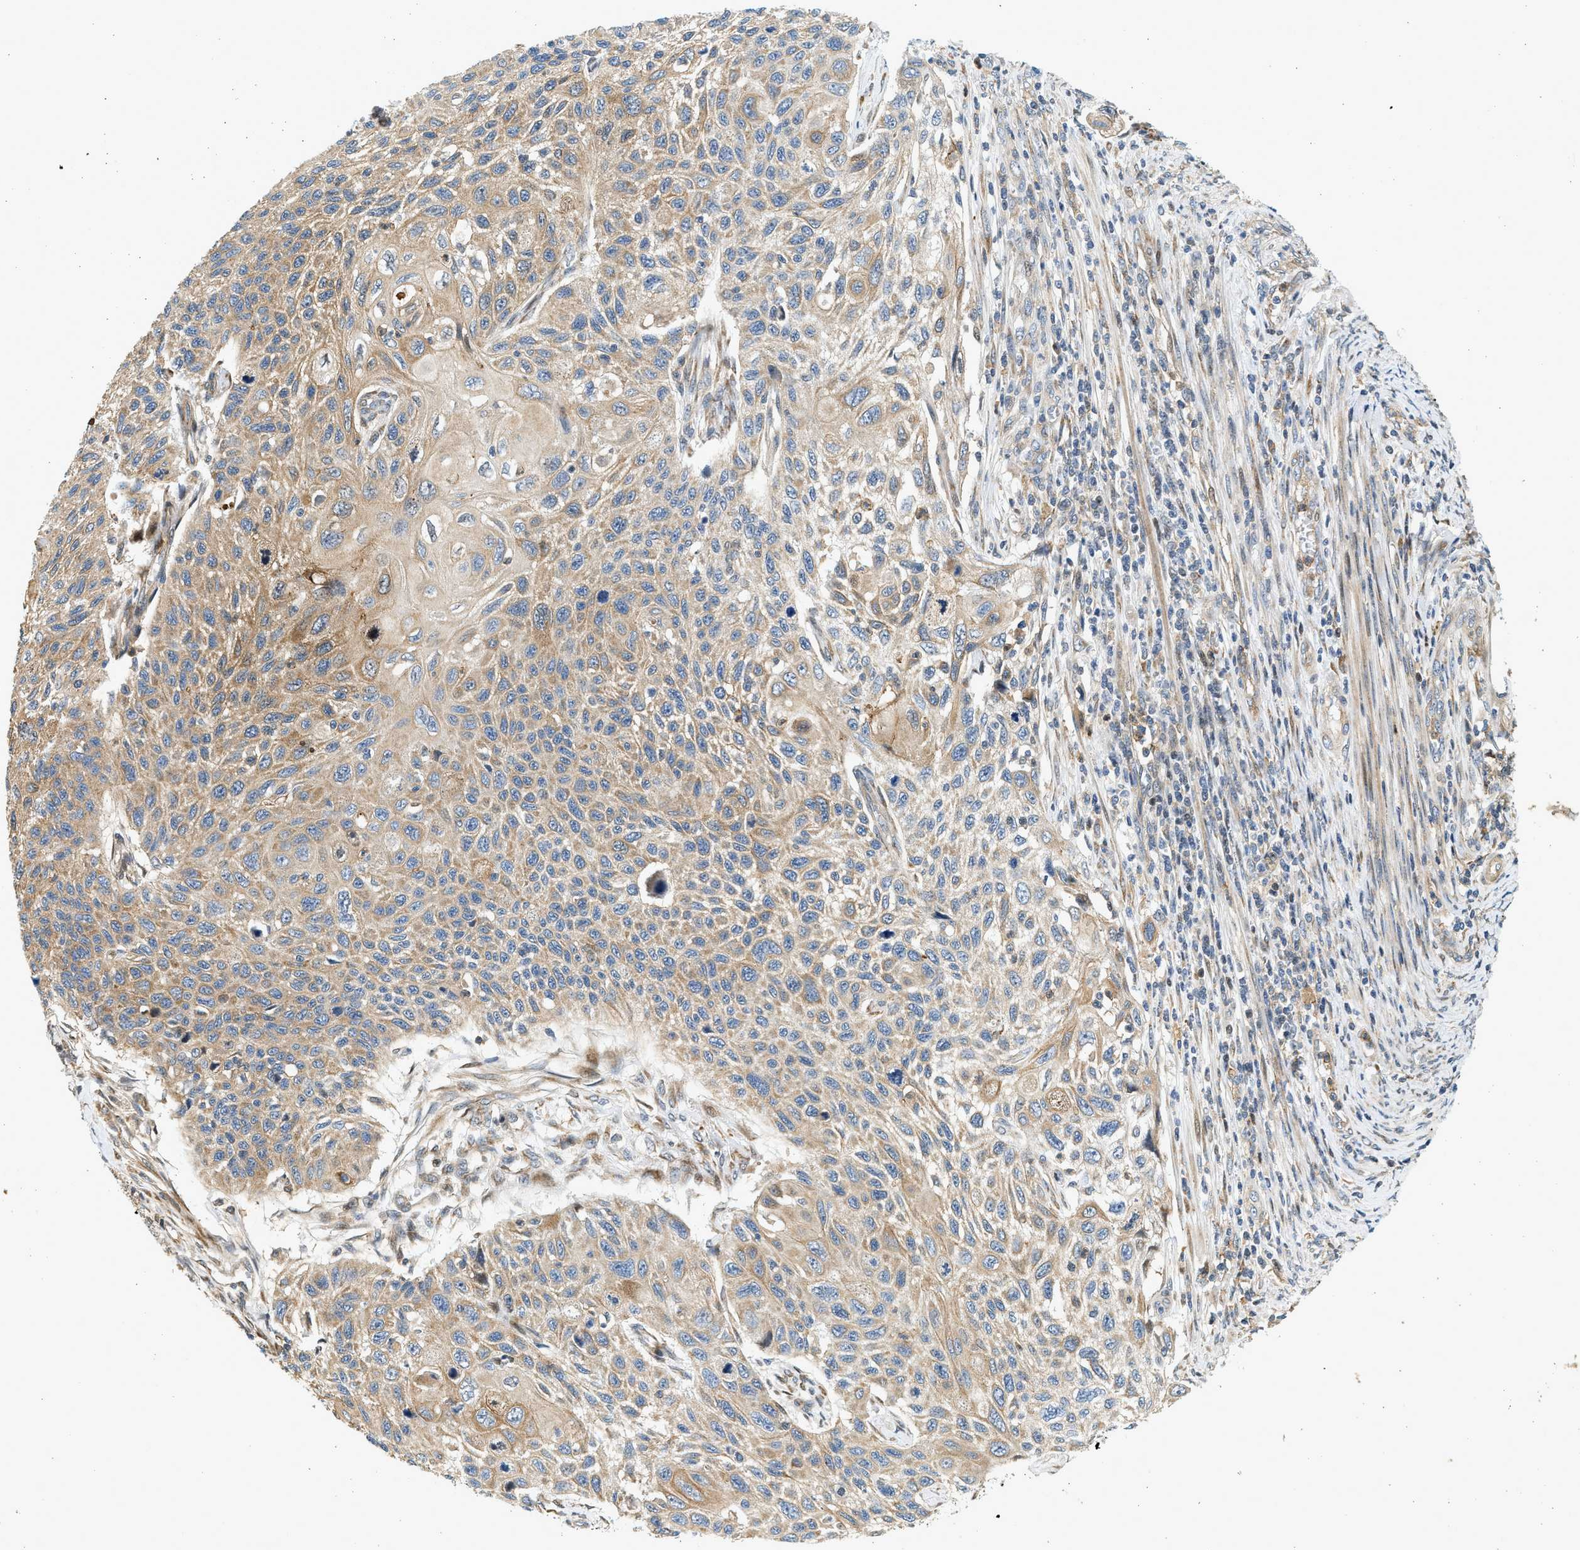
{"staining": {"intensity": "moderate", "quantity": ">75%", "location": "cytoplasmic/membranous"}, "tissue": "cervical cancer", "cell_type": "Tumor cells", "image_type": "cancer", "snomed": [{"axis": "morphology", "description": "Squamous cell carcinoma, NOS"}, {"axis": "topography", "description": "Cervix"}], "caption": "About >75% of tumor cells in cervical squamous cell carcinoma demonstrate moderate cytoplasmic/membranous protein expression as visualized by brown immunohistochemical staining.", "gene": "NRSN2", "patient": {"sex": "female", "age": 70}}